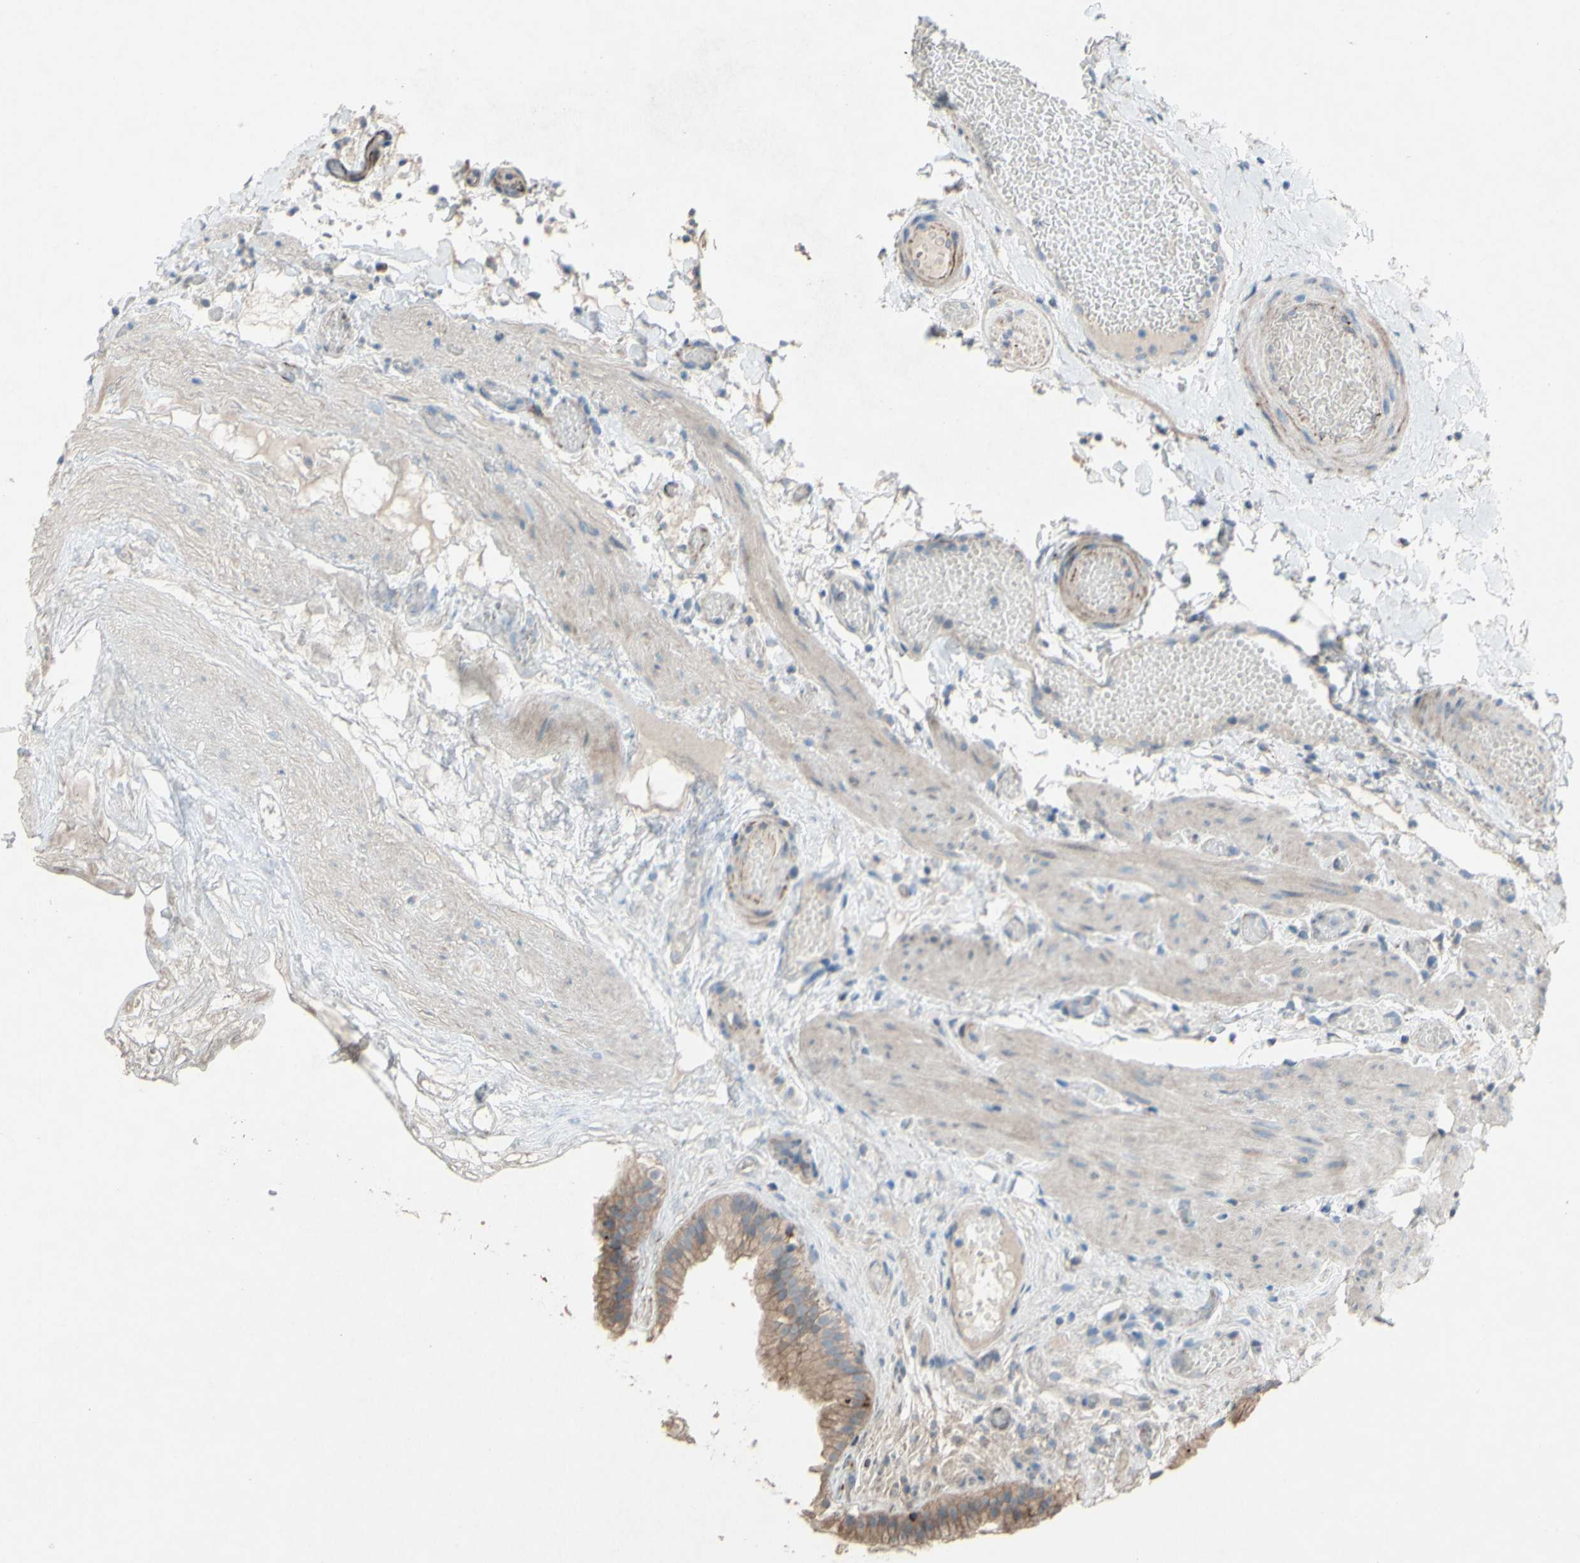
{"staining": {"intensity": "moderate", "quantity": ">75%", "location": "cytoplasmic/membranous"}, "tissue": "gallbladder", "cell_type": "Glandular cells", "image_type": "normal", "snomed": [{"axis": "morphology", "description": "Normal tissue, NOS"}, {"axis": "topography", "description": "Gallbladder"}], "caption": "This image demonstrates immunohistochemistry (IHC) staining of normal human gallbladder, with medium moderate cytoplasmic/membranous positivity in about >75% of glandular cells.", "gene": "CDCP1", "patient": {"sex": "female", "age": 26}}